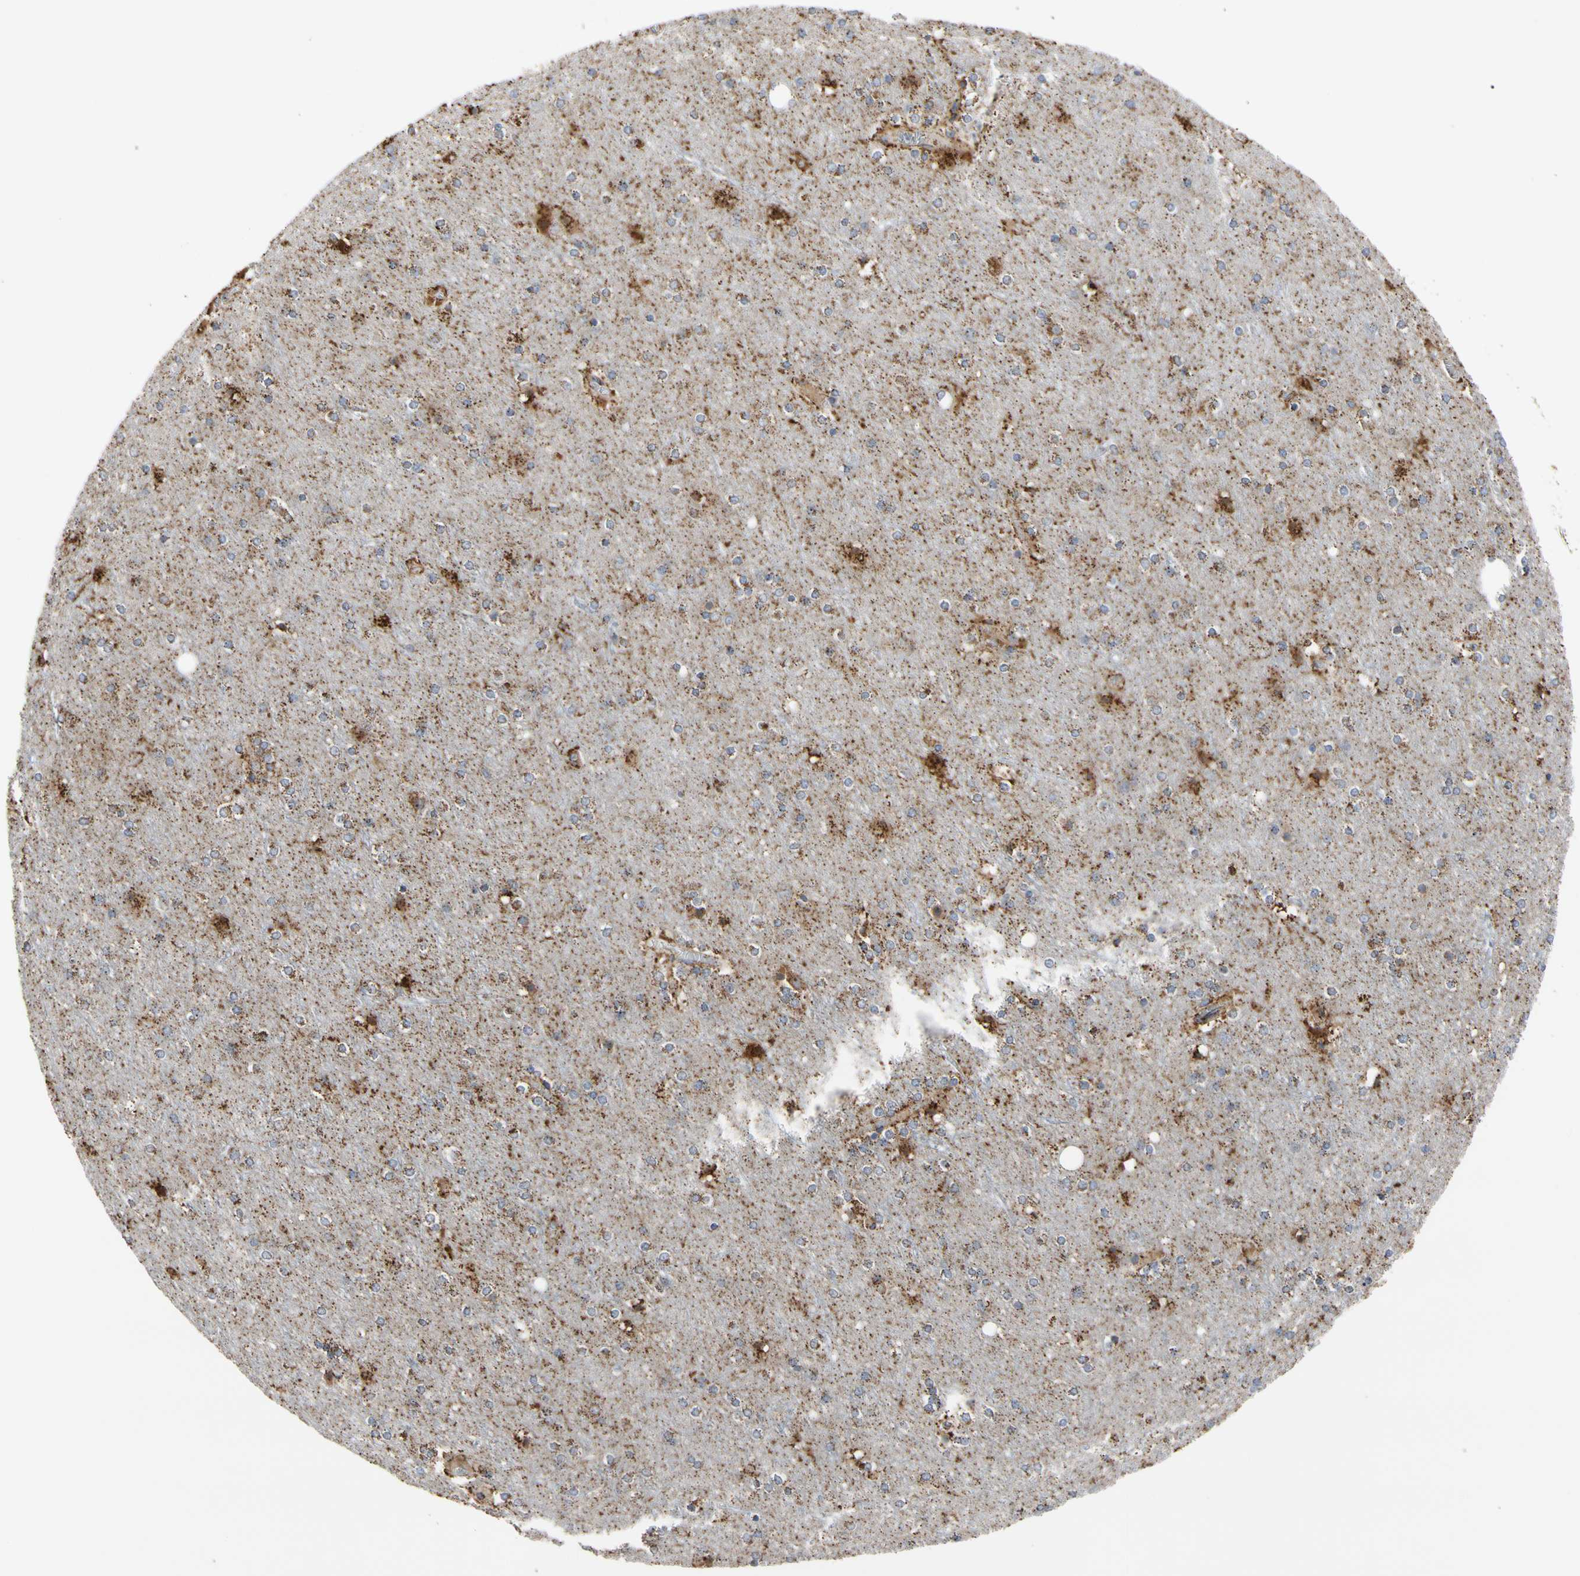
{"staining": {"intensity": "moderate", "quantity": ">75%", "location": "cytoplasmic/membranous"}, "tissue": "cerebral cortex", "cell_type": "Endothelial cells", "image_type": "normal", "snomed": [{"axis": "morphology", "description": "Normal tissue, NOS"}, {"axis": "topography", "description": "Cerebral cortex"}], "caption": "Benign cerebral cortex exhibits moderate cytoplasmic/membranous positivity in approximately >75% of endothelial cells.", "gene": "FAM110B", "patient": {"sex": "female", "age": 54}}